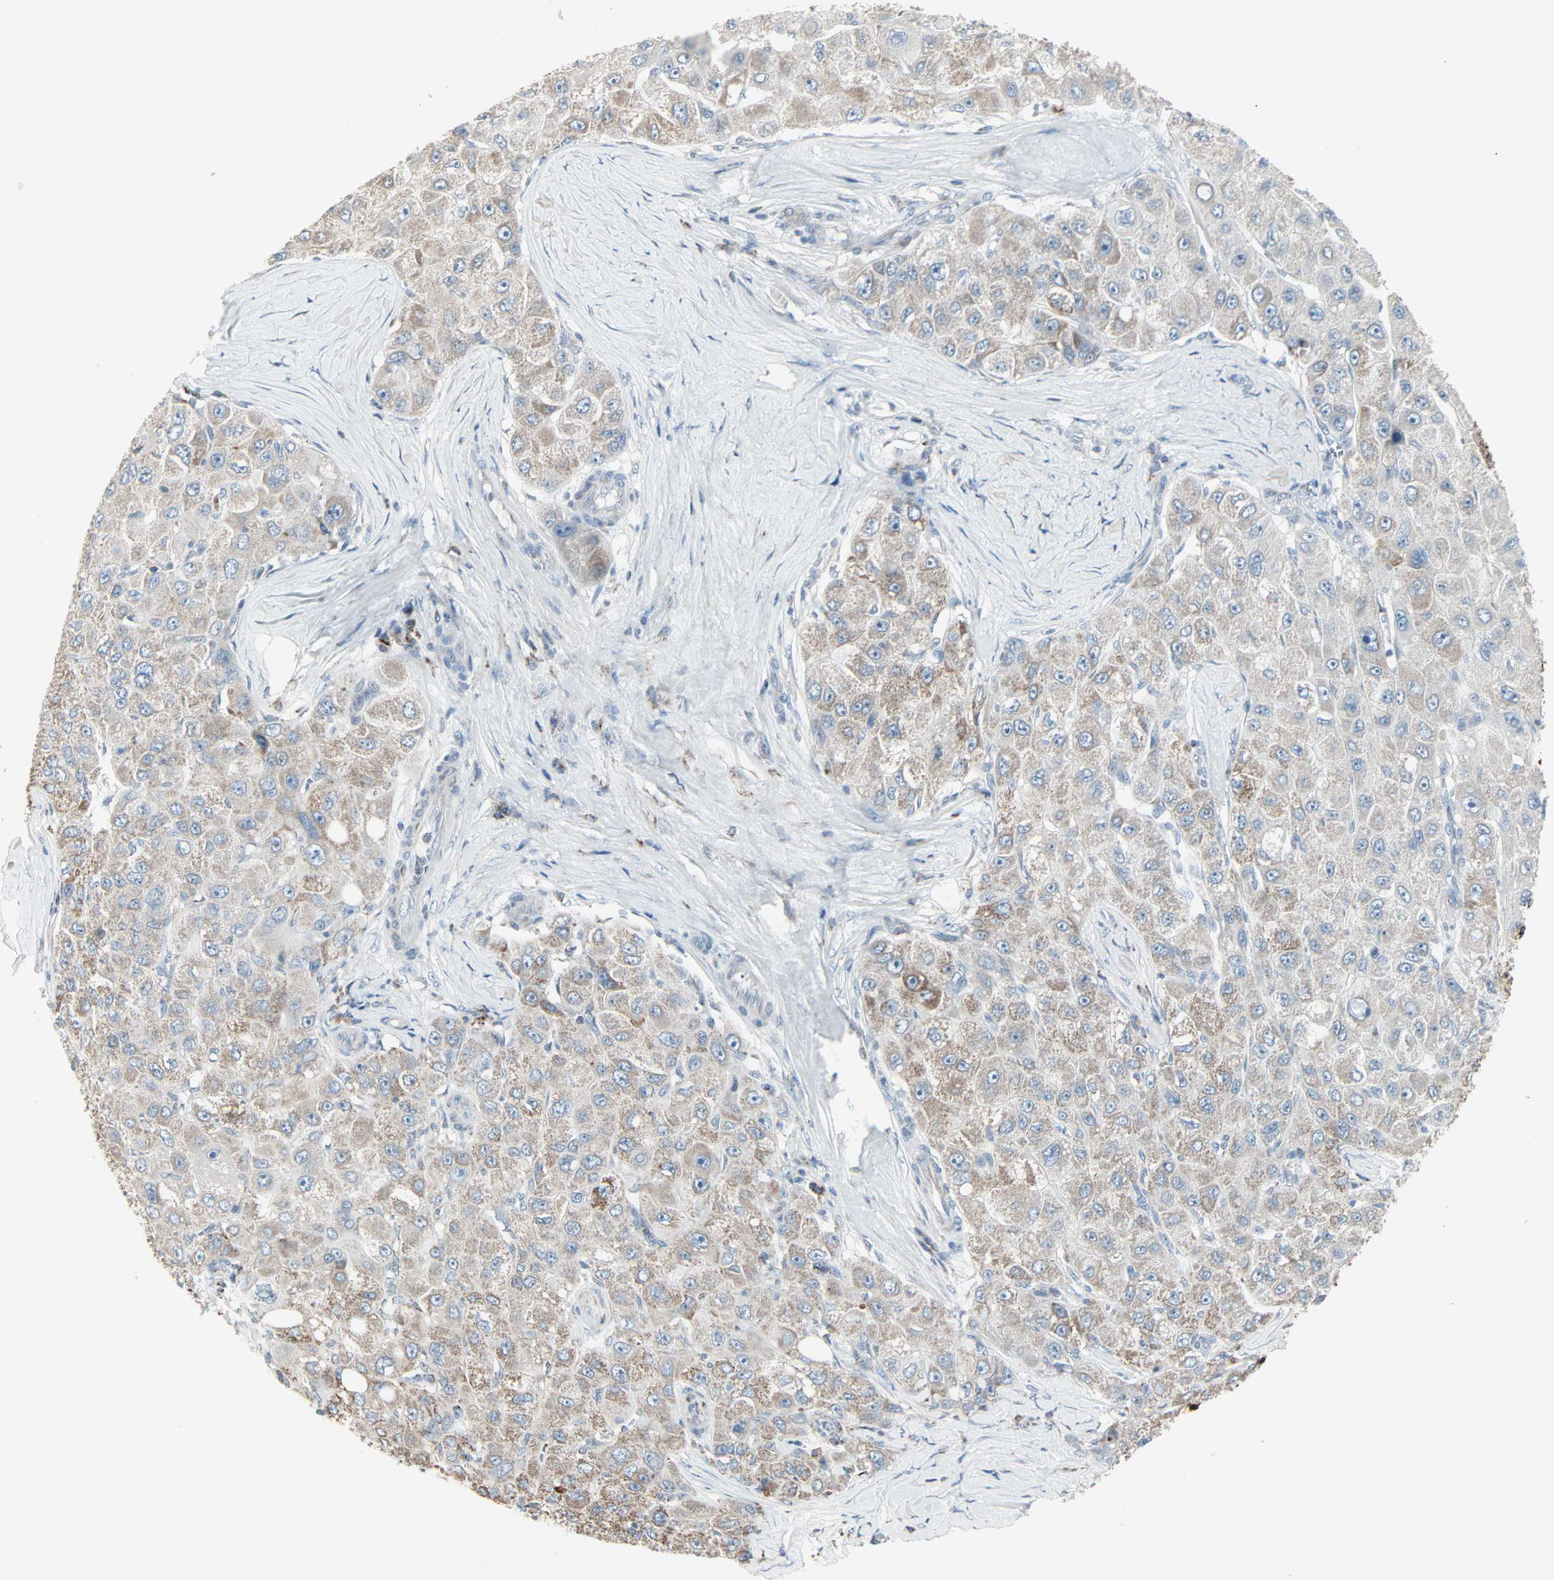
{"staining": {"intensity": "moderate", "quantity": "25%-75%", "location": "cytoplasmic/membranous"}, "tissue": "liver cancer", "cell_type": "Tumor cells", "image_type": "cancer", "snomed": [{"axis": "morphology", "description": "Carcinoma, Hepatocellular, NOS"}, {"axis": "topography", "description": "Liver"}], "caption": "Moderate cytoplasmic/membranous expression for a protein is present in about 25%-75% of tumor cells of liver cancer using IHC.", "gene": "IDH2", "patient": {"sex": "male", "age": 80}}